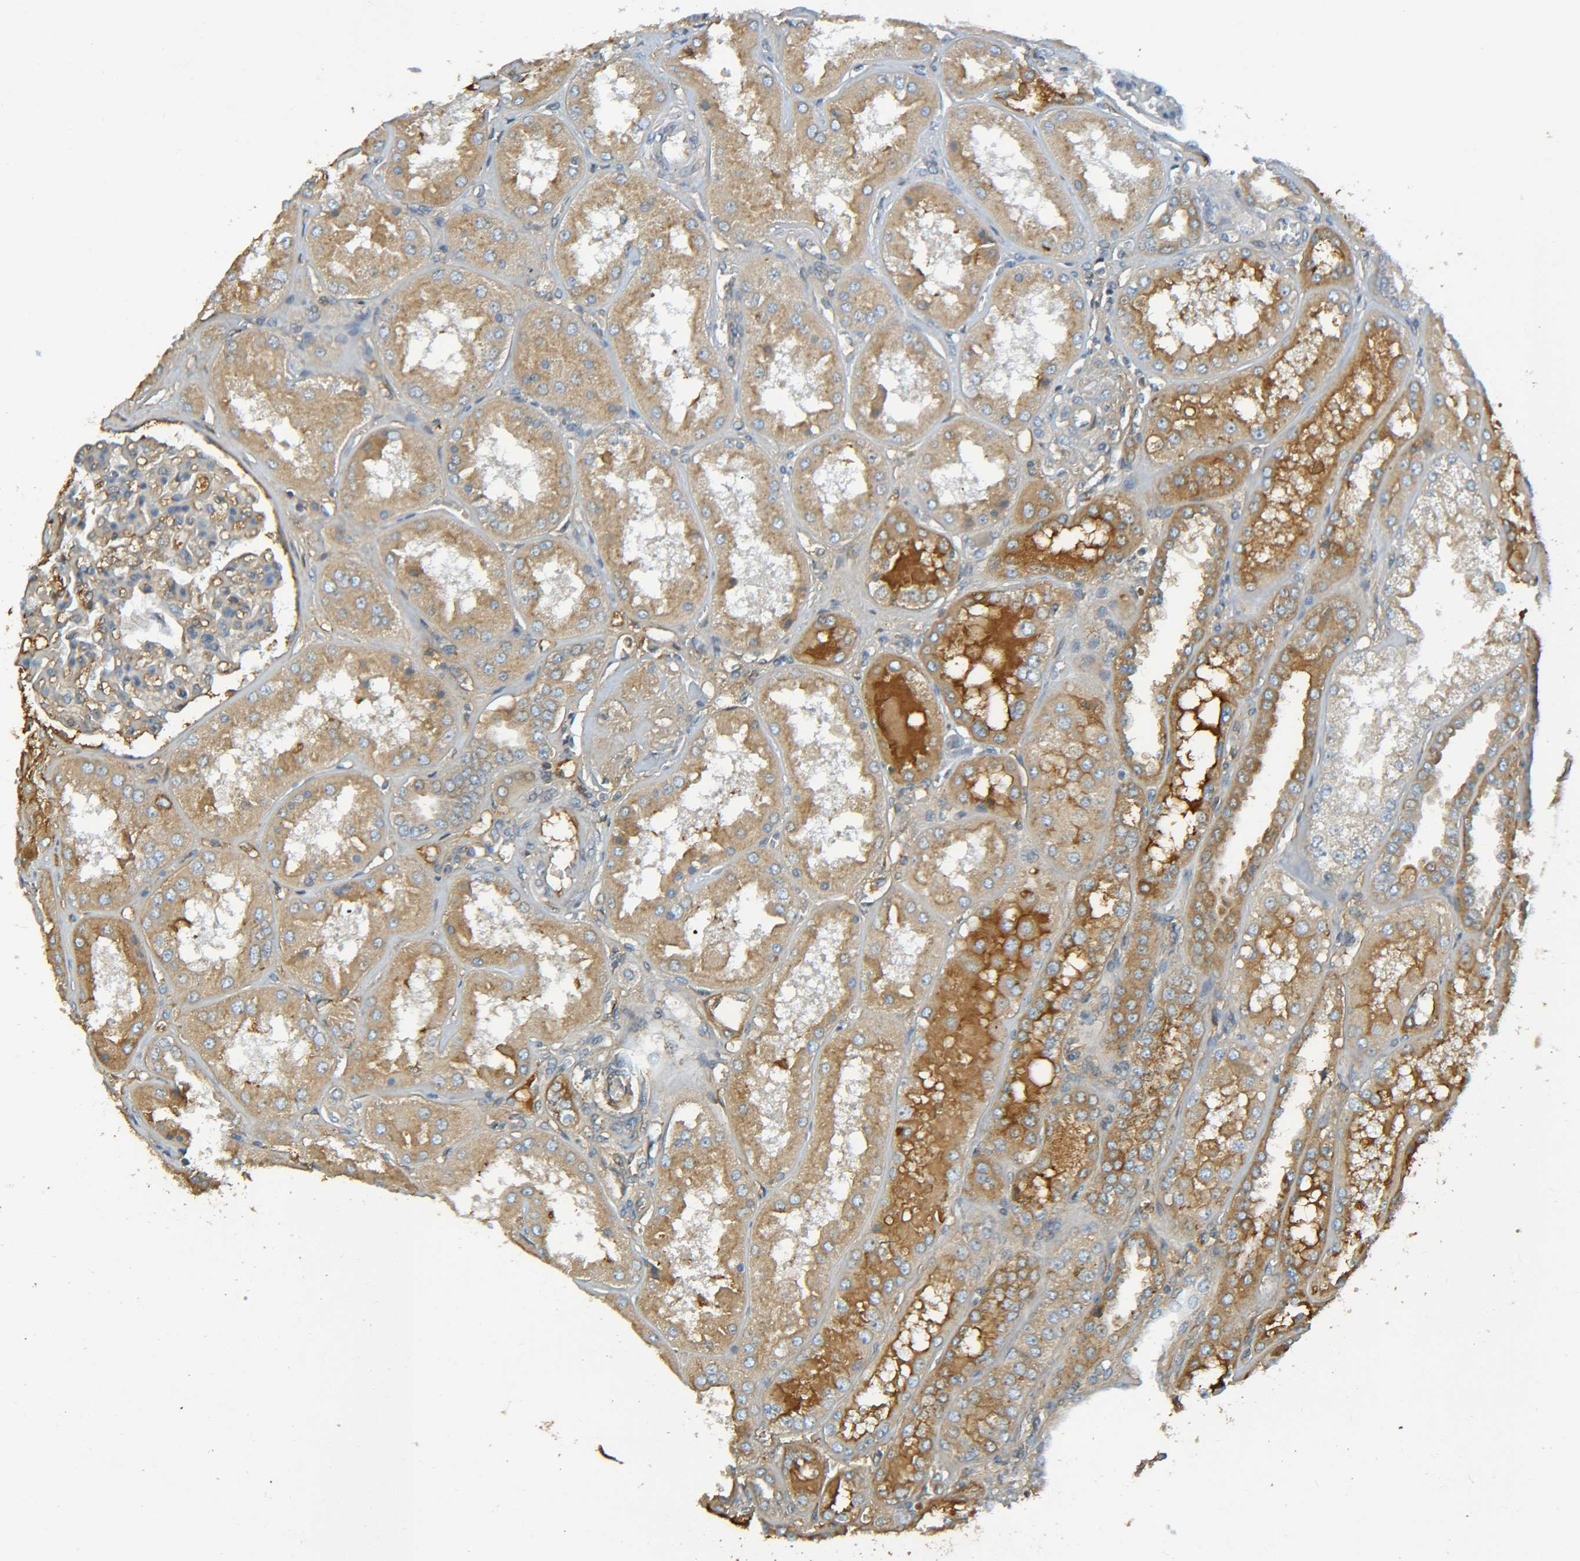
{"staining": {"intensity": "weak", "quantity": "25%-75%", "location": "cytoplasmic/membranous"}, "tissue": "kidney", "cell_type": "Cells in glomeruli", "image_type": "normal", "snomed": [{"axis": "morphology", "description": "Normal tissue, NOS"}, {"axis": "topography", "description": "Kidney"}], "caption": "Immunohistochemical staining of normal human kidney exhibits weak cytoplasmic/membranous protein expression in approximately 25%-75% of cells in glomeruli. The protein is stained brown, and the nuclei are stained in blue (DAB IHC with brightfield microscopy, high magnification).", "gene": "C1QA", "patient": {"sex": "female", "age": 56}}